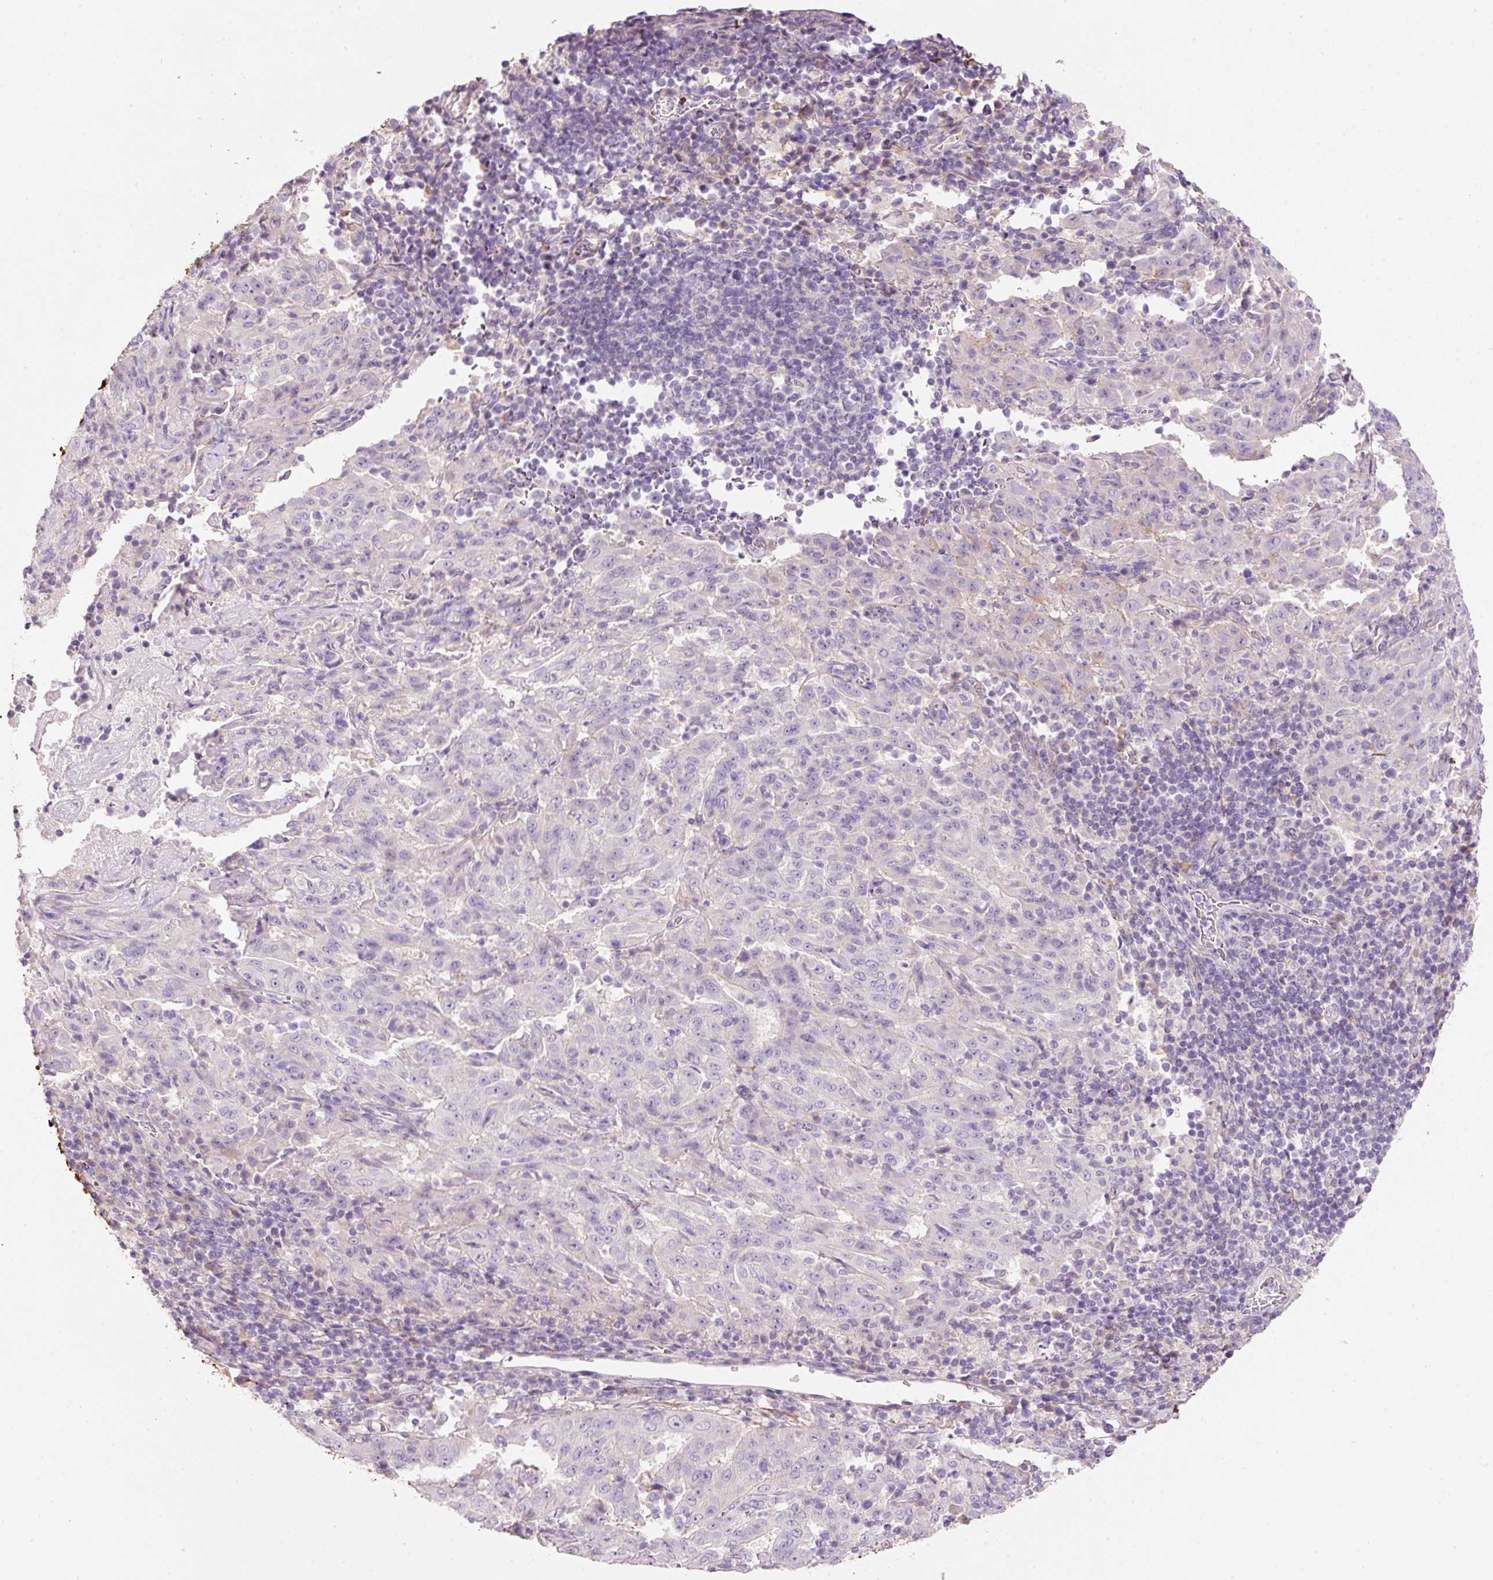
{"staining": {"intensity": "negative", "quantity": "none", "location": "none"}, "tissue": "pancreatic cancer", "cell_type": "Tumor cells", "image_type": "cancer", "snomed": [{"axis": "morphology", "description": "Adenocarcinoma, NOS"}, {"axis": "topography", "description": "Pancreas"}], "caption": "A micrograph of pancreatic cancer stained for a protein displays no brown staining in tumor cells.", "gene": "SOS2", "patient": {"sex": "male", "age": 63}}